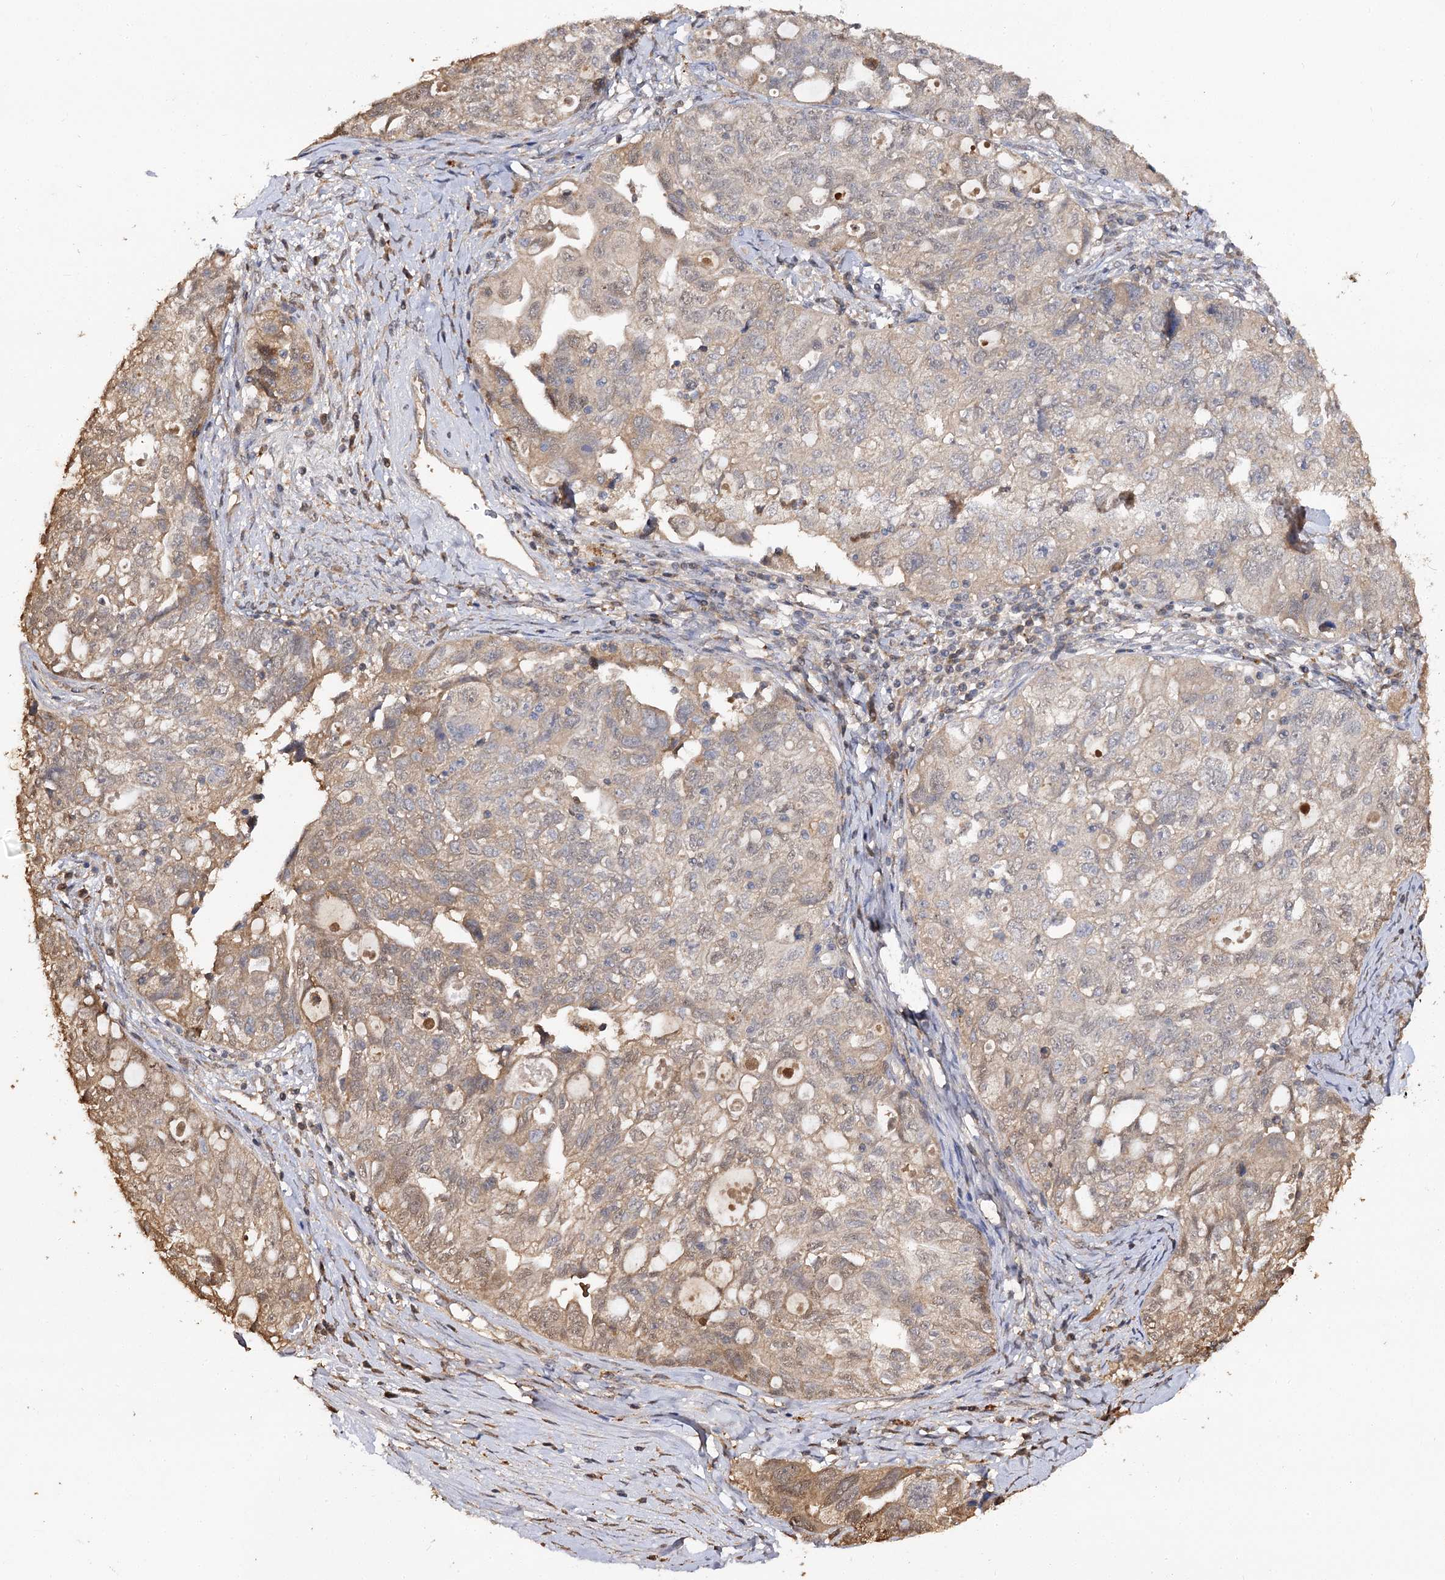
{"staining": {"intensity": "moderate", "quantity": ">75%", "location": "cytoplasmic/membranous"}, "tissue": "ovarian cancer", "cell_type": "Tumor cells", "image_type": "cancer", "snomed": [{"axis": "morphology", "description": "Carcinoma, NOS"}, {"axis": "morphology", "description": "Cystadenocarcinoma, serous, NOS"}, {"axis": "topography", "description": "Ovary"}], "caption": "Immunohistochemistry (DAB) staining of human ovarian carcinoma exhibits moderate cytoplasmic/membranous protein positivity in about >75% of tumor cells.", "gene": "ARL13A", "patient": {"sex": "female", "age": 69}}